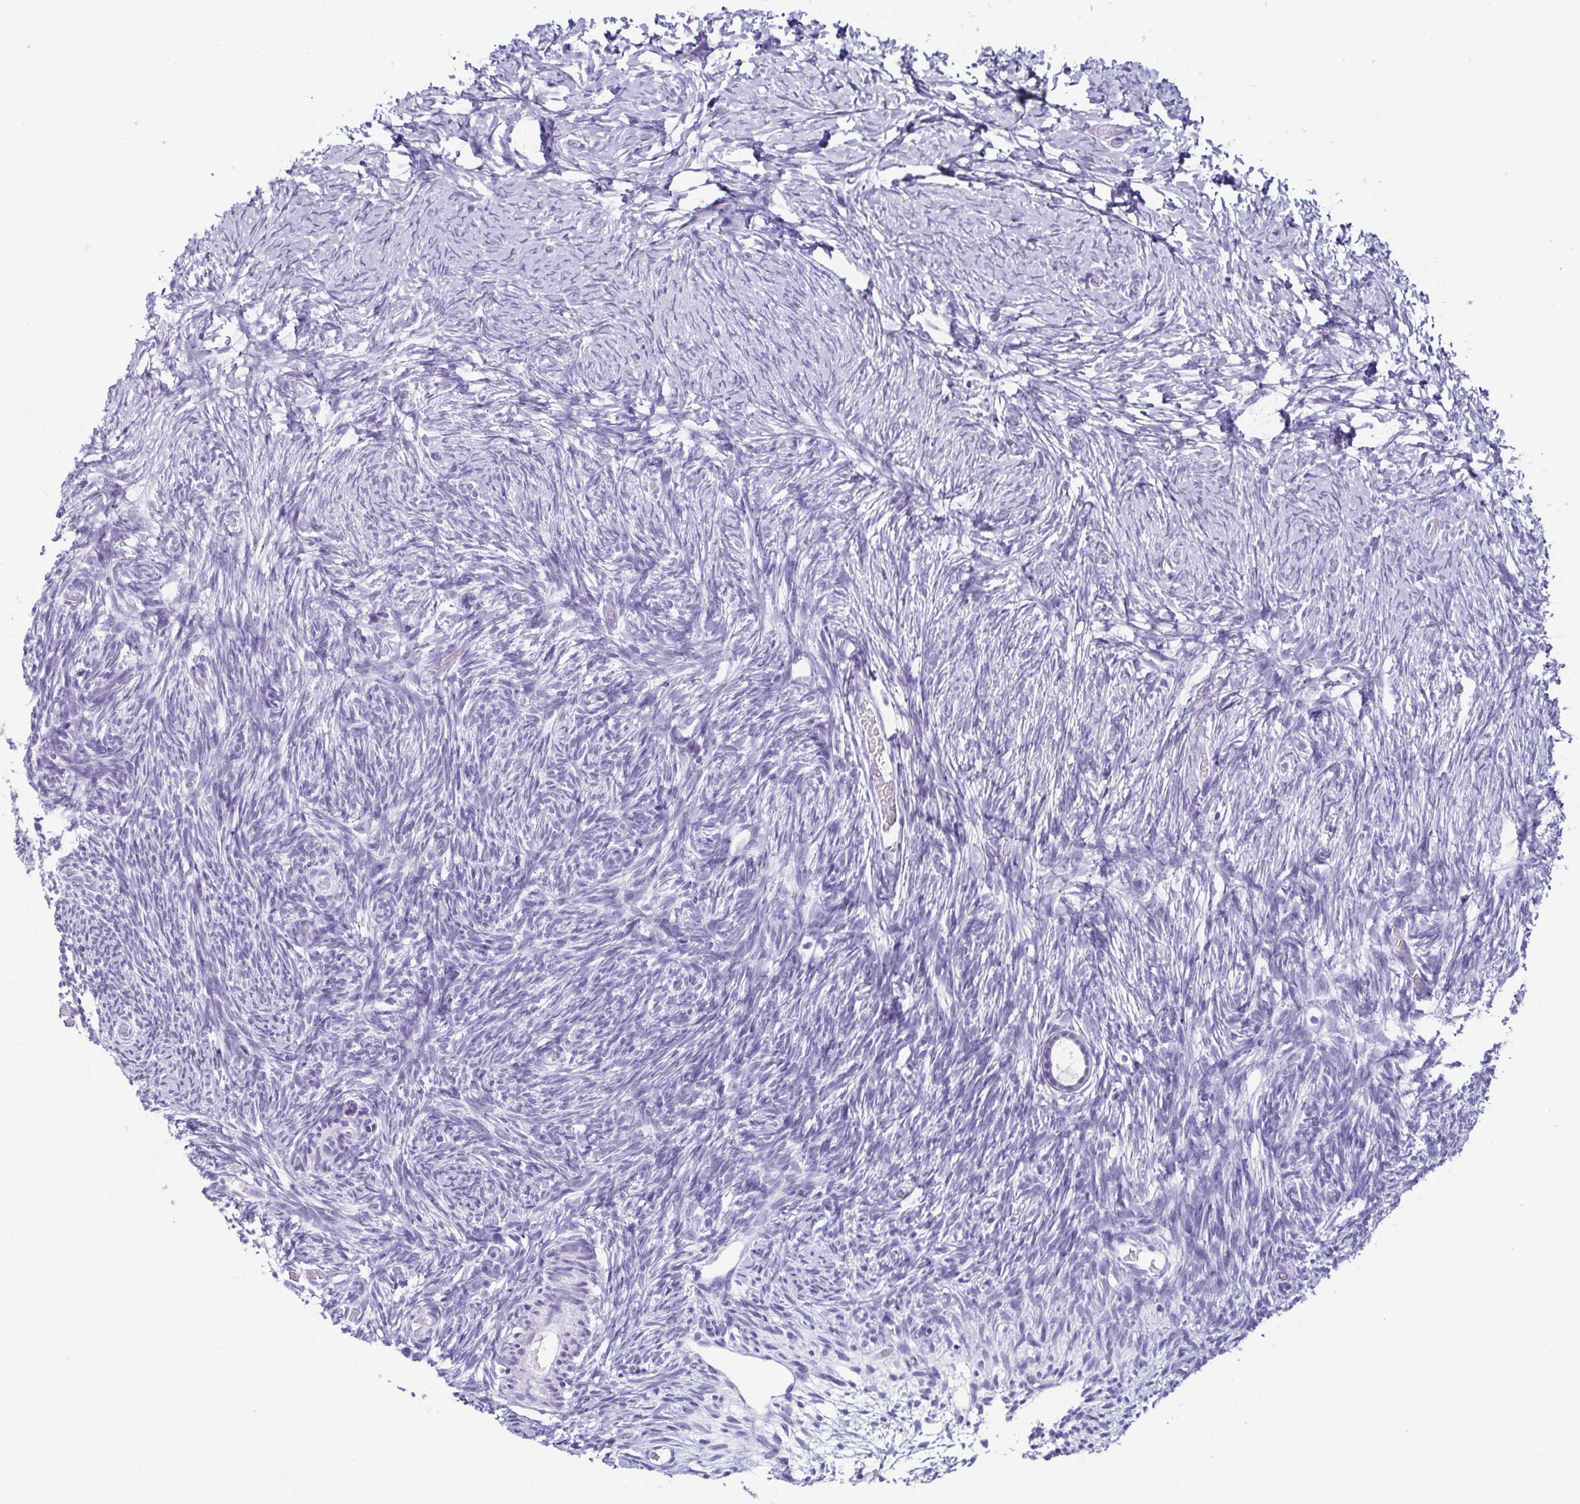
{"staining": {"intensity": "negative", "quantity": "none", "location": "none"}, "tissue": "ovary", "cell_type": "Follicle cells", "image_type": "normal", "snomed": [{"axis": "morphology", "description": "Normal tissue, NOS"}, {"axis": "topography", "description": "Ovary"}], "caption": "Immunohistochemistry image of normal ovary: ovary stained with DAB displays no significant protein expression in follicle cells.", "gene": "ESX1", "patient": {"sex": "female", "age": 39}}